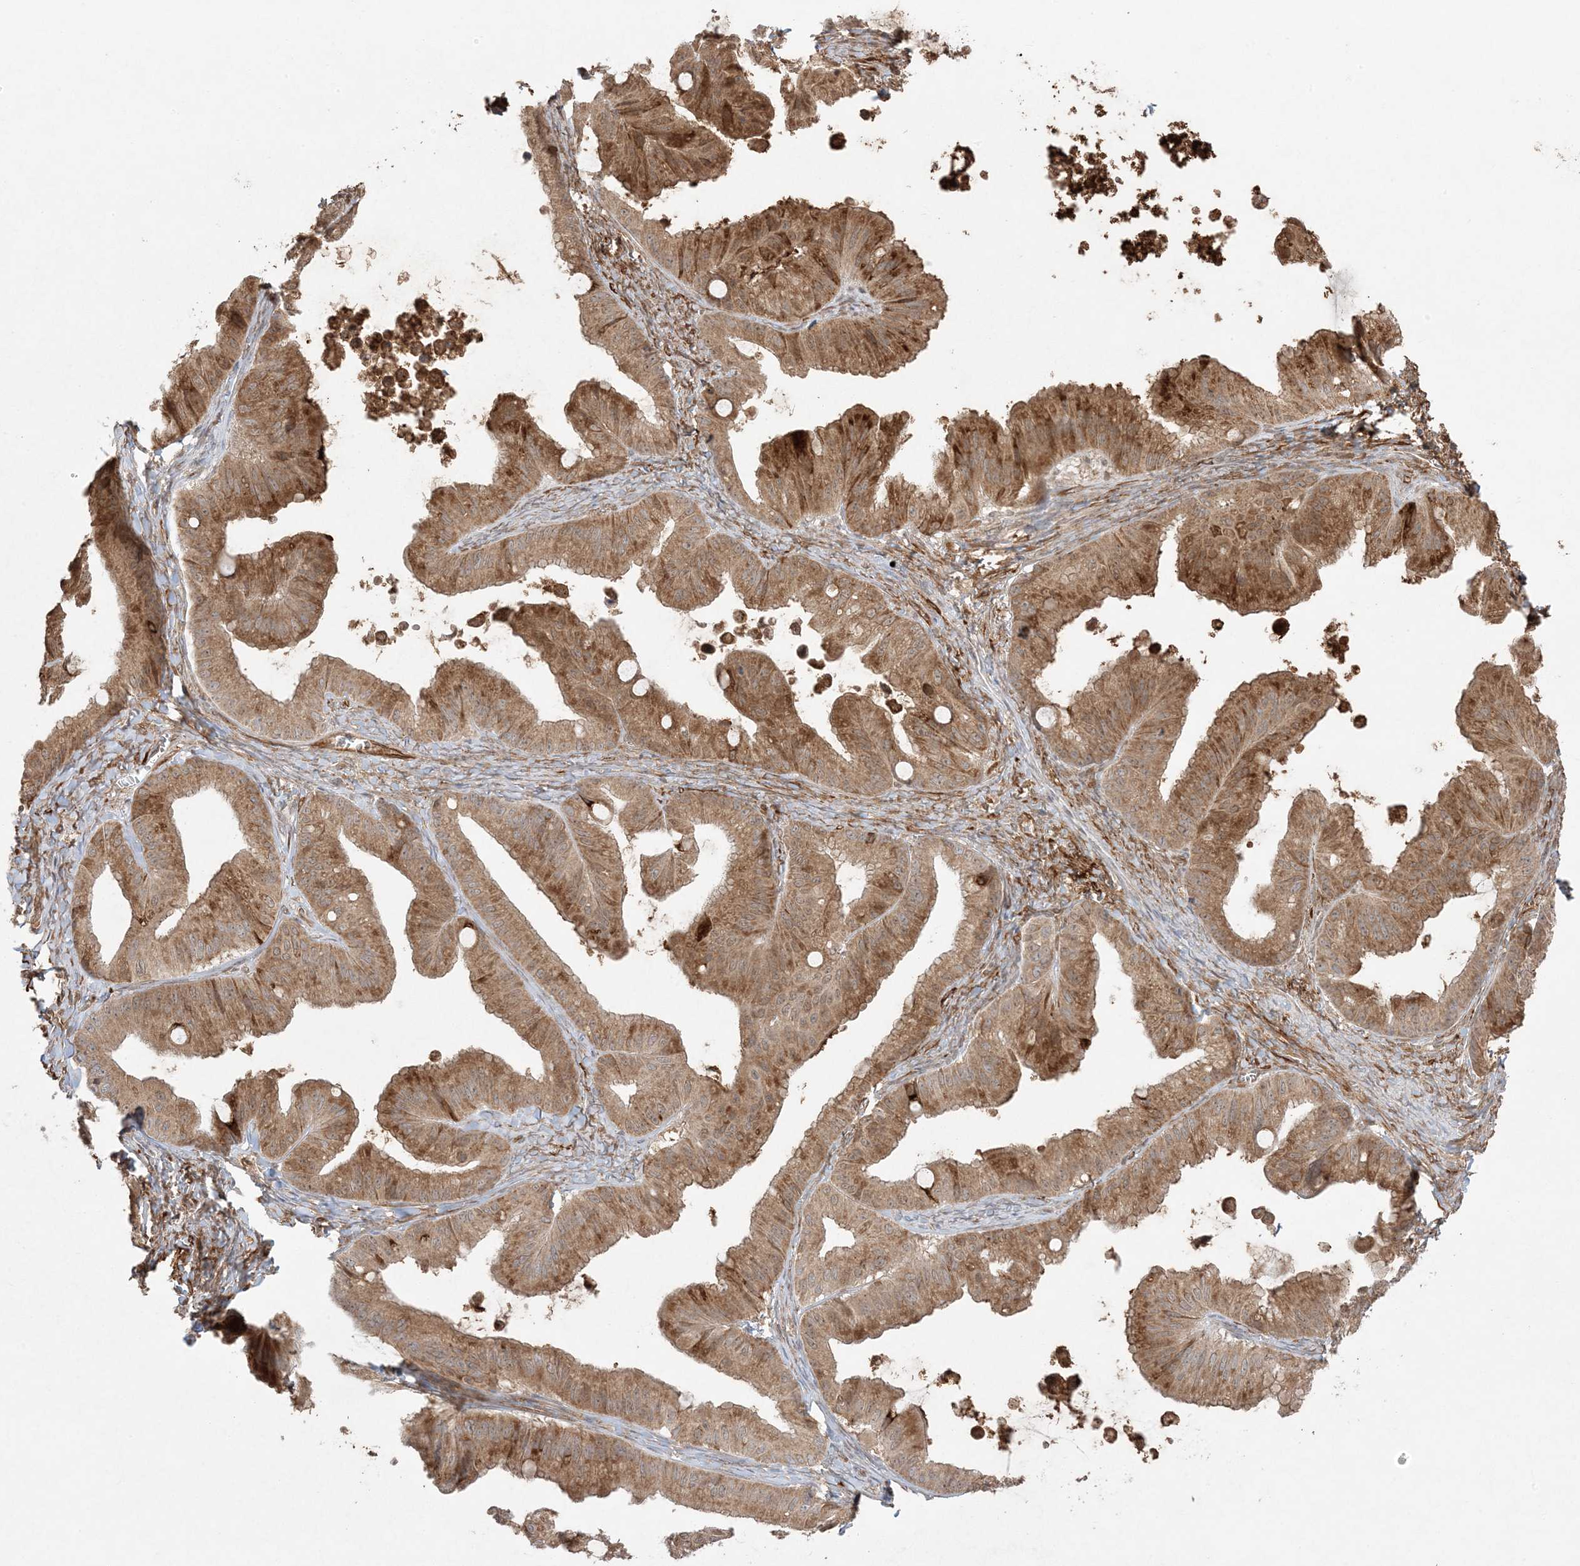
{"staining": {"intensity": "moderate", "quantity": ">75%", "location": "cytoplasmic/membranous"}, "tissue": "ovarian cancer", "cell_type": "Tumor cells", "image_type": "cancer", "snomed": [{"axis": "morphology", "description": "Cystadenocarcinoma, mucinous, NOS"}, {"axis": "topography", "description": "Ovary"}], "caption": "A photomicrograph of human mucinous cystadenocarcinoma (ovarian) stained for a protein demonstrates moderate cytoplasmic/membranous brown staining in tumor cells. The staining was performed using DAB (3,3'-diaminobenzidine), with brown indicating positive protein expression. Nuclei are stained blue with hematoxylin.", "gene": "ZBTB41", "patient": {"sex": "female", "age": 71}}